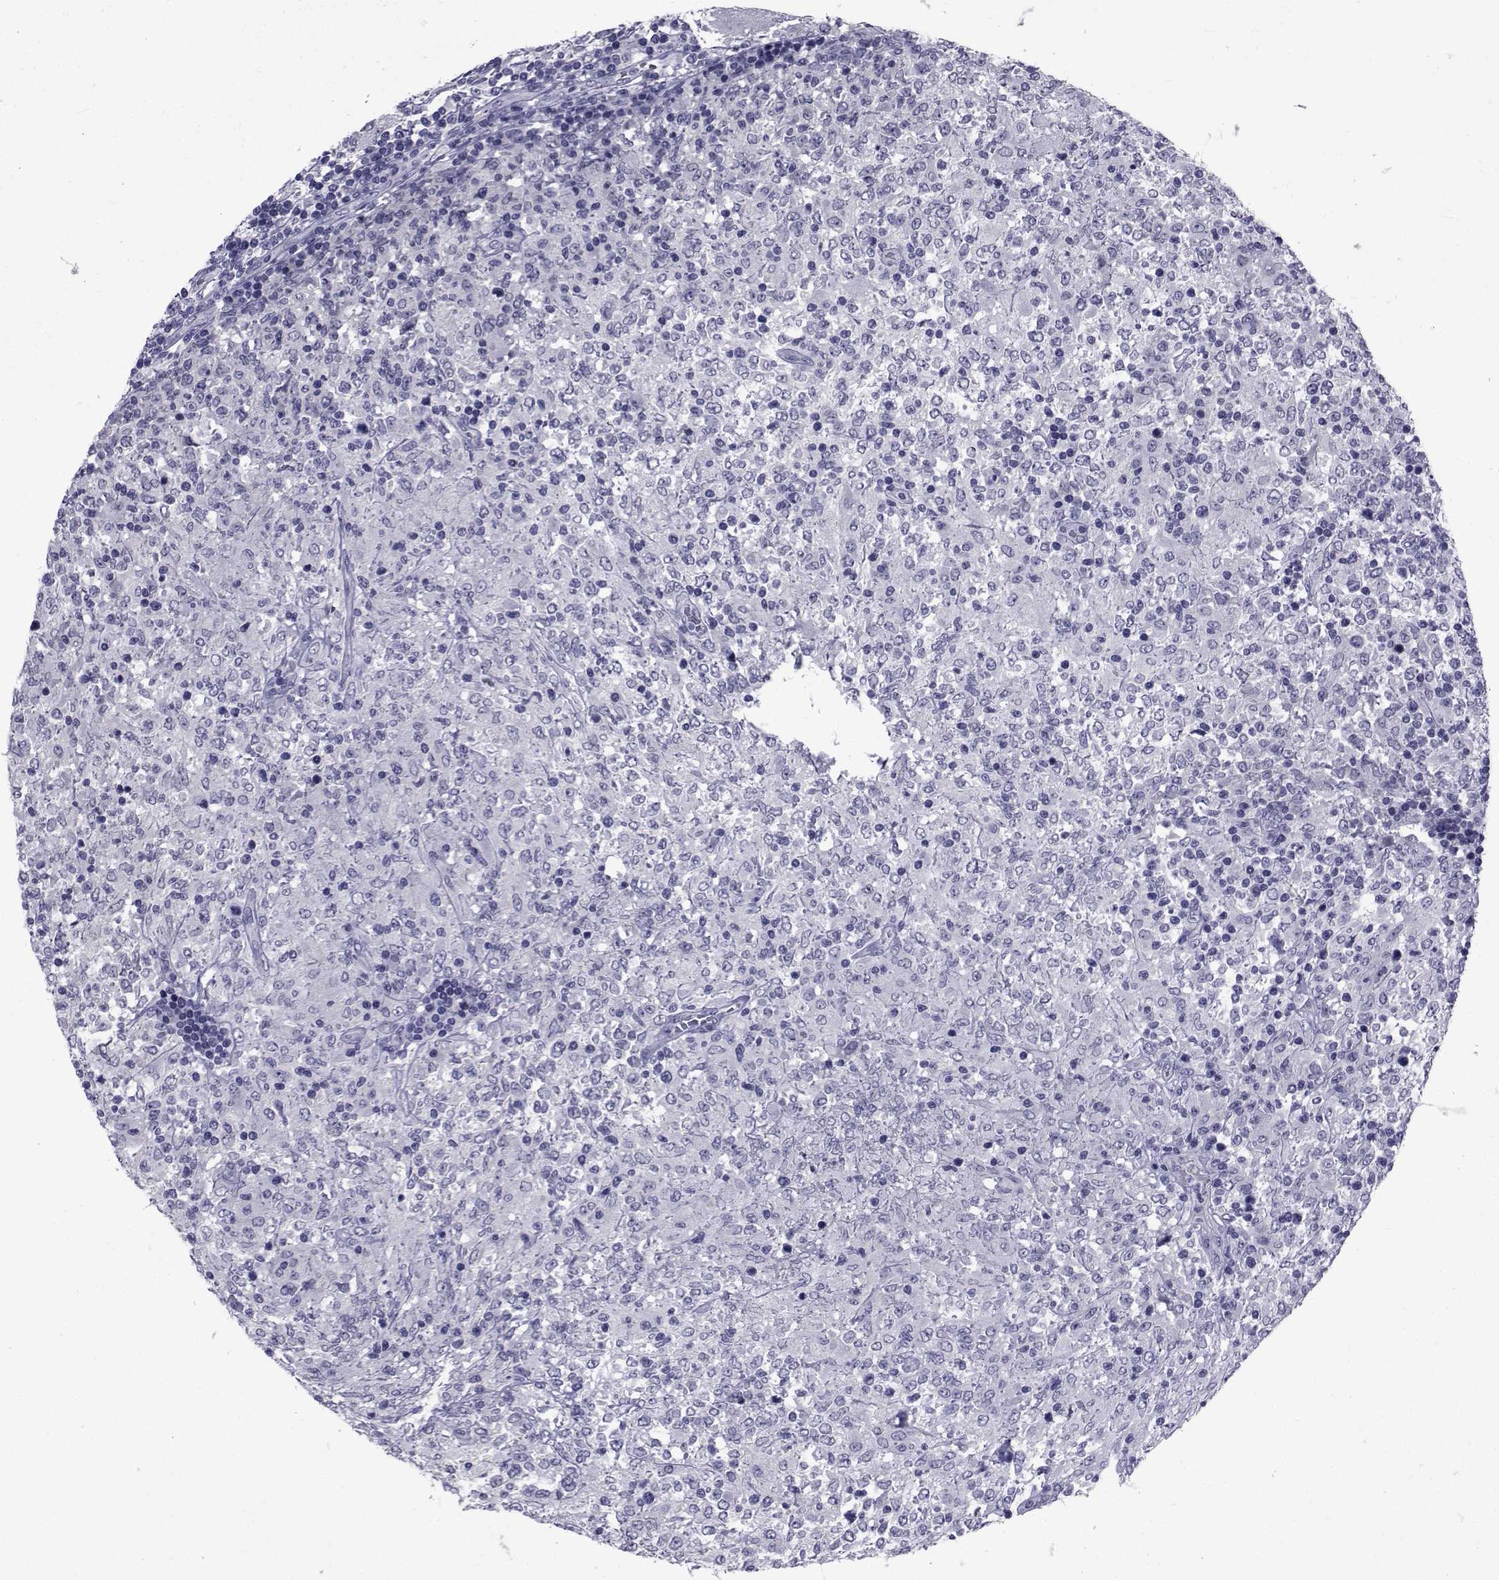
{"staining": {"intensity": "negative", "quantity": "none", "location": "none"}, "tissue": "lymphoma", "cell_type": "Tumor cells", "image_type": "cancer", "snomed": [{"axis": "morphology", "description": "Malignant lymphoma, non-Hodgkin's type, High grade"}, {"axis": "topography", "description": "Lymph node"}], "caption": "High power microscopy photomicrograph of an IHC photomicrograph of high-grade malignant lymphoma, non-Hodgkin's type, revealing no significant positivity in tumor cells.", "gene": "SEMA5B", "patient": {"sex": "female", "age": 84}}